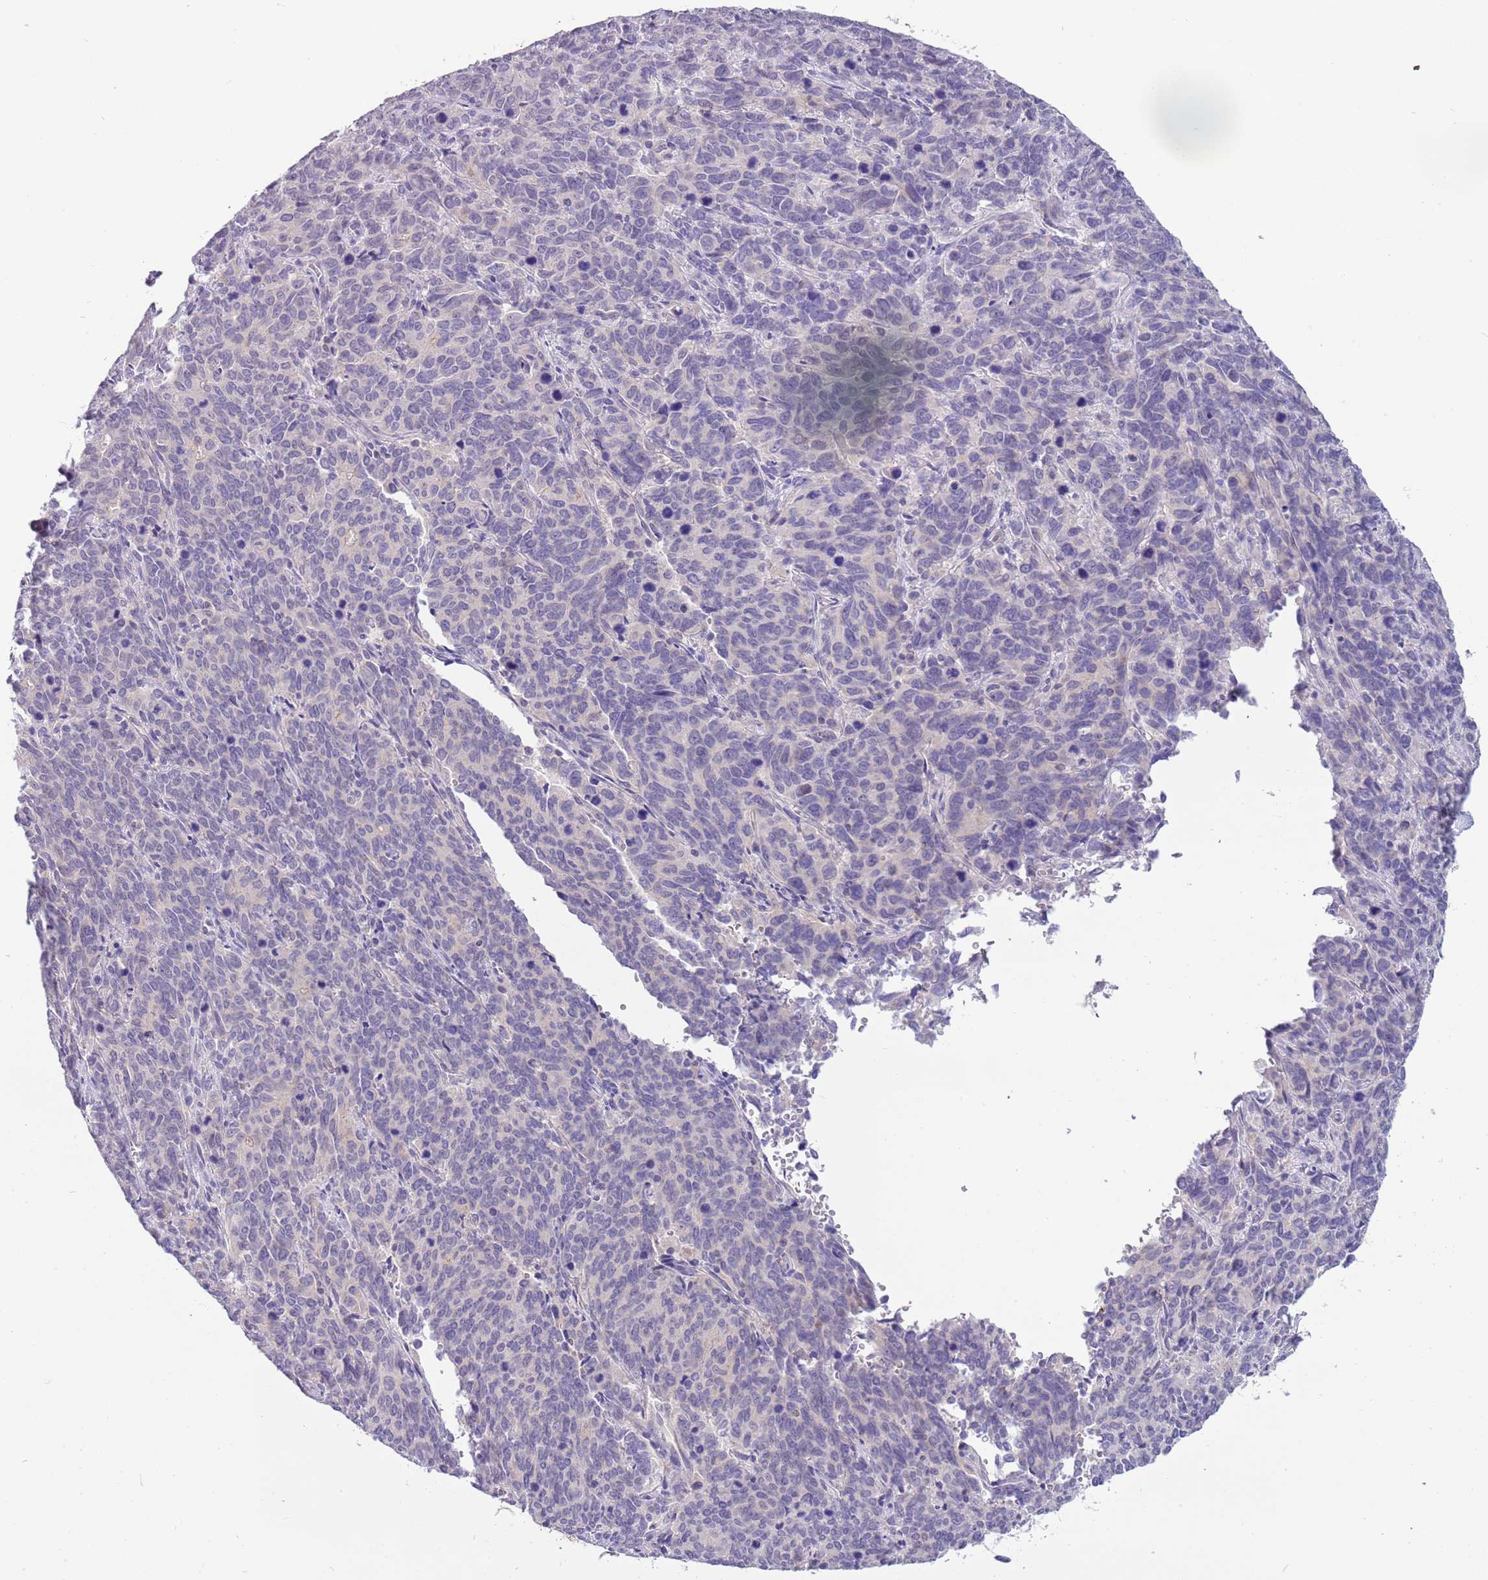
{"staining": {"intensity": "negative", "quantity": "none", "location": "none"}, "tissue": "cervical cancer", "cell_type": "Tumor cells", "image_type": "cancer", "snomed": [{"axis": "morphology", "description": "Squamous cell carcinoma, NOS"}, {"axis": "topography", "description": "Cervix"}], "caption": "Human squamous cell carcinoma (cervical) stained for a protein using immunohistochemistry reveals no expression in tumor cells.", "gene": "CFAP73", "patient": {"sex": "female", "age": 60}}